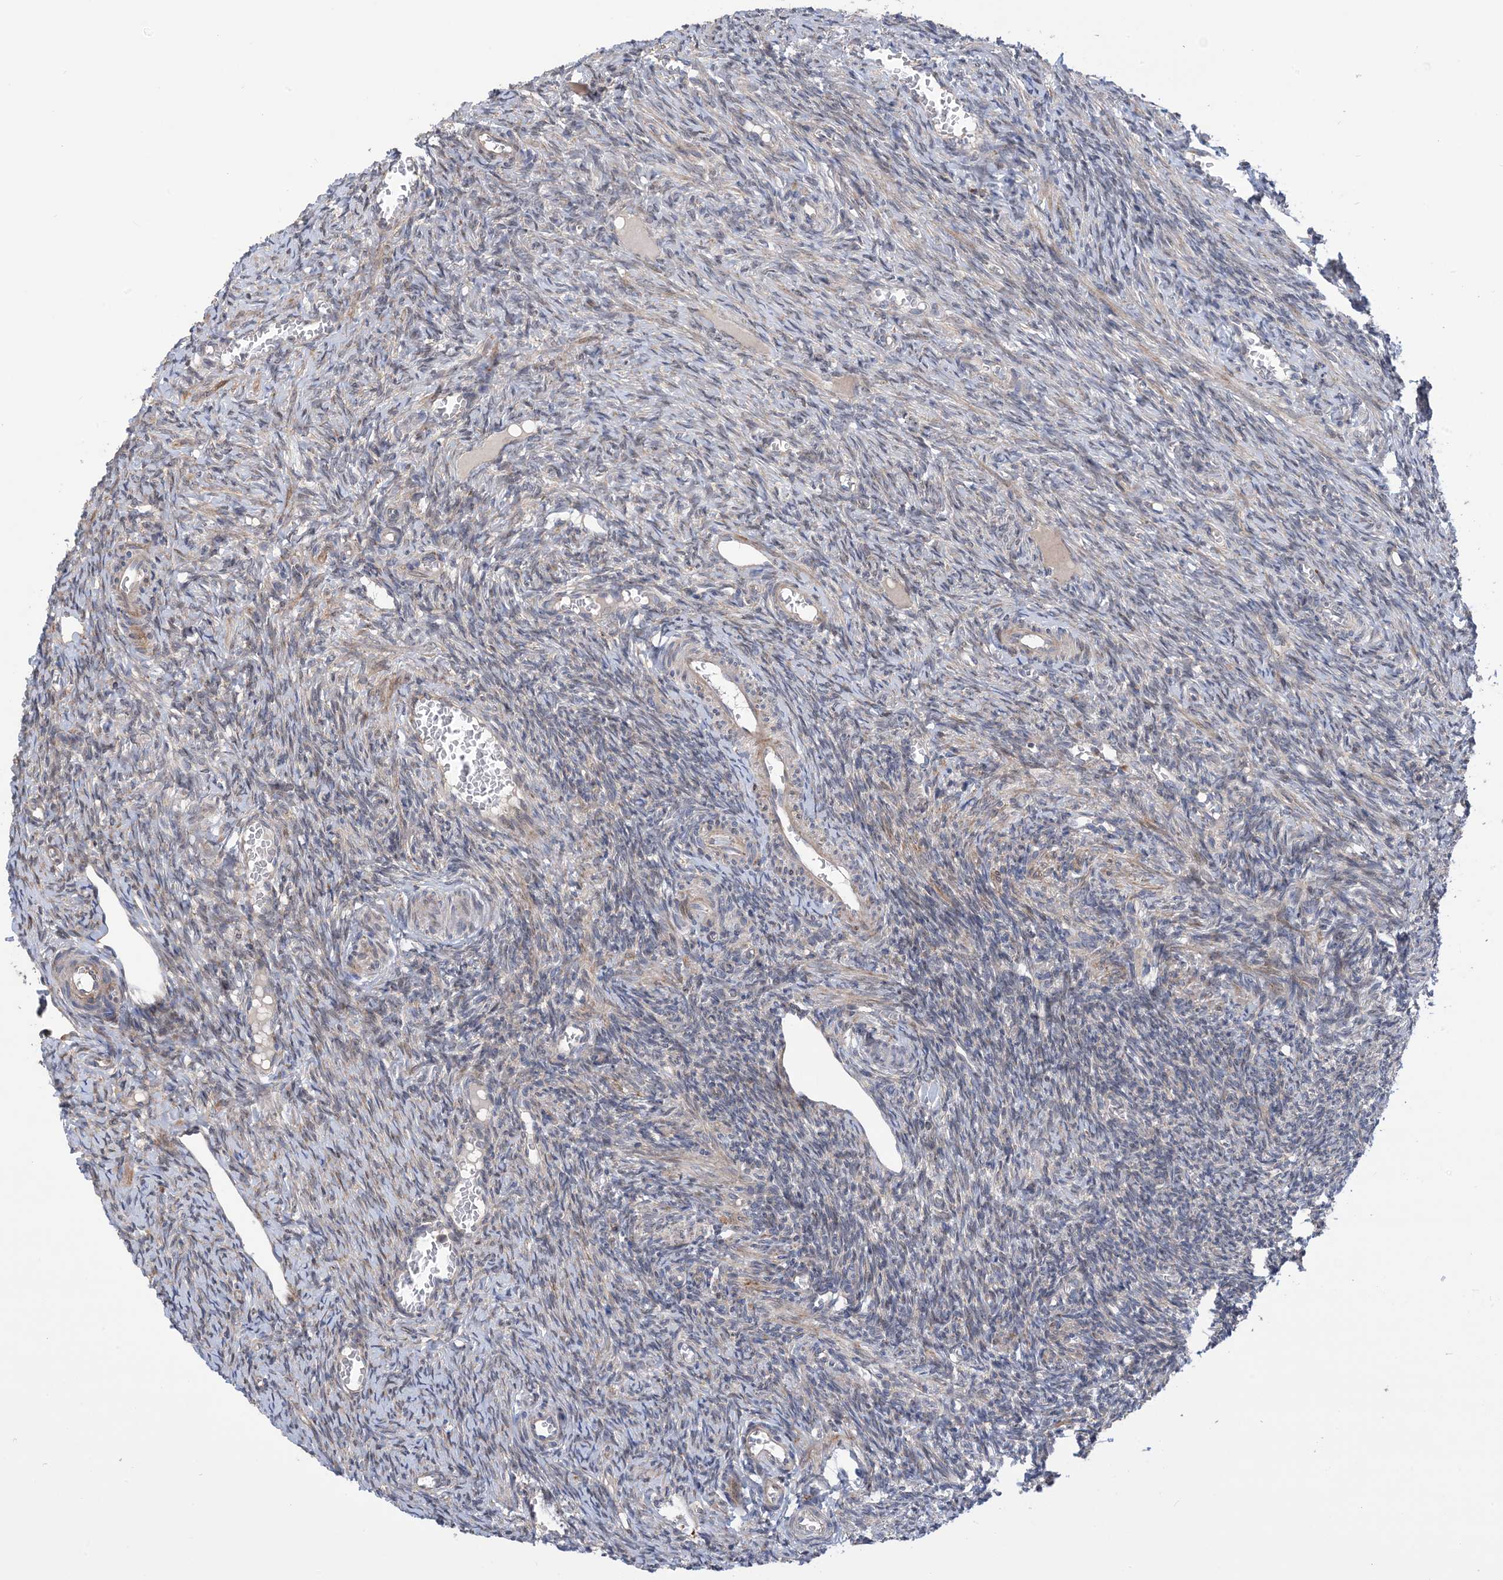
{"staining": {"intensity": "negative", "quantity": "none", "location": "none"}, "tissue": "ovary", "cell_type": "Ovarian stroma cells", "image_type": "normal", "snomed": [{"axis": "morphology", "description": "Normal tissue, NOS"}, {"axis": "topography", "description": "Ovary"}], "caption": "IHC of benign ovary demonstrates no positivity in ovarian stroma cells.", "gene": "CLEC16A", "patient": {"sex": "female", "age": 27}}